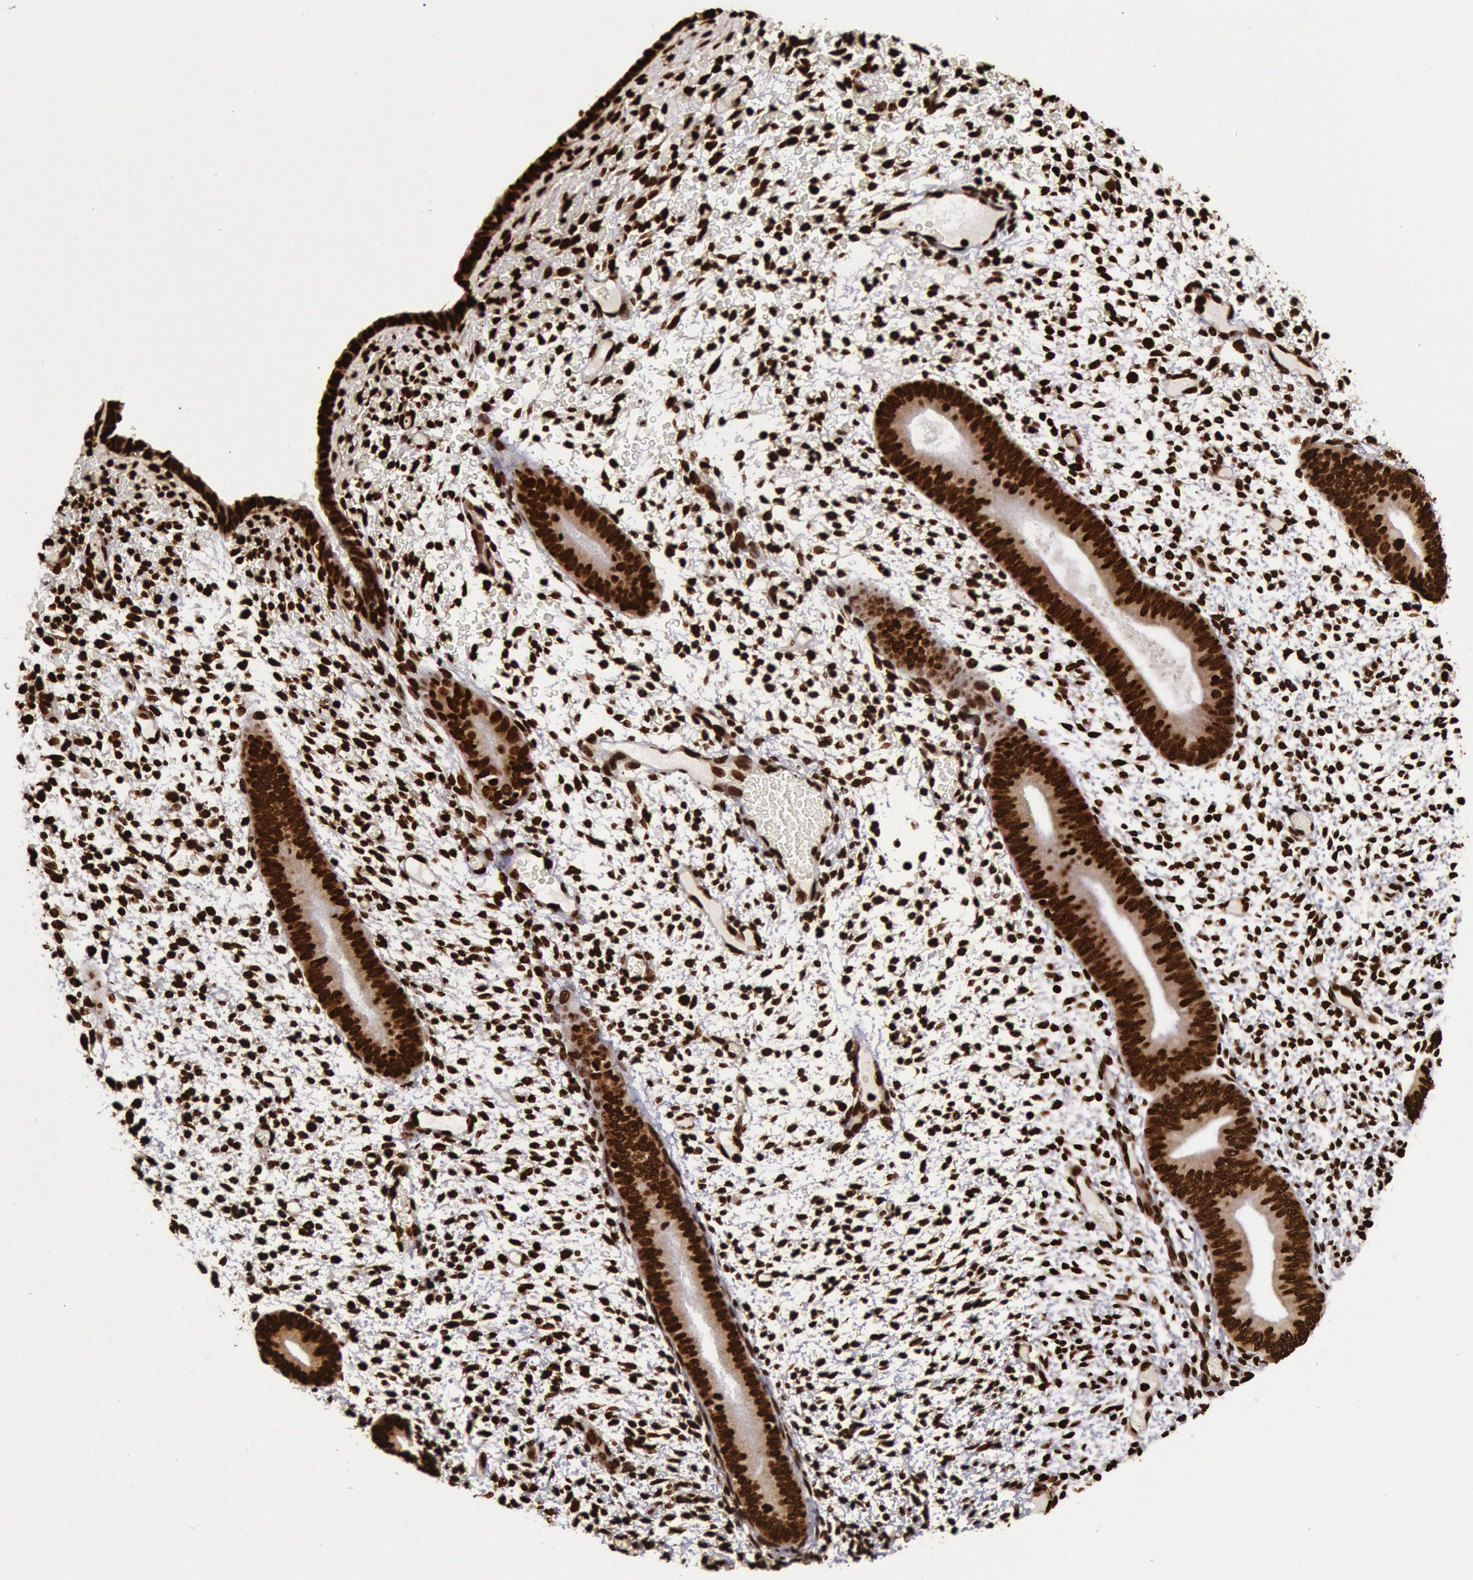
{"staining": {"intensity": "strong", "quantity": ">75%", "location": "nuclear"}, "tissue": "endometrium", "cell_type": "Cells in endometrial stroma", "image_type": "normal", "snomed": [{"axis": "morphology", "description": "Normal tissue, NOS"}, {"axis": "topography", "description": "Endometrium"}], "caption": "IHC of normal human endometrium demonstrates high levels of strong nuclear expression in about >75% of cells in endometrial stroma.", "gene": "H3", "patient": {"sex": "female", "age": 42}}